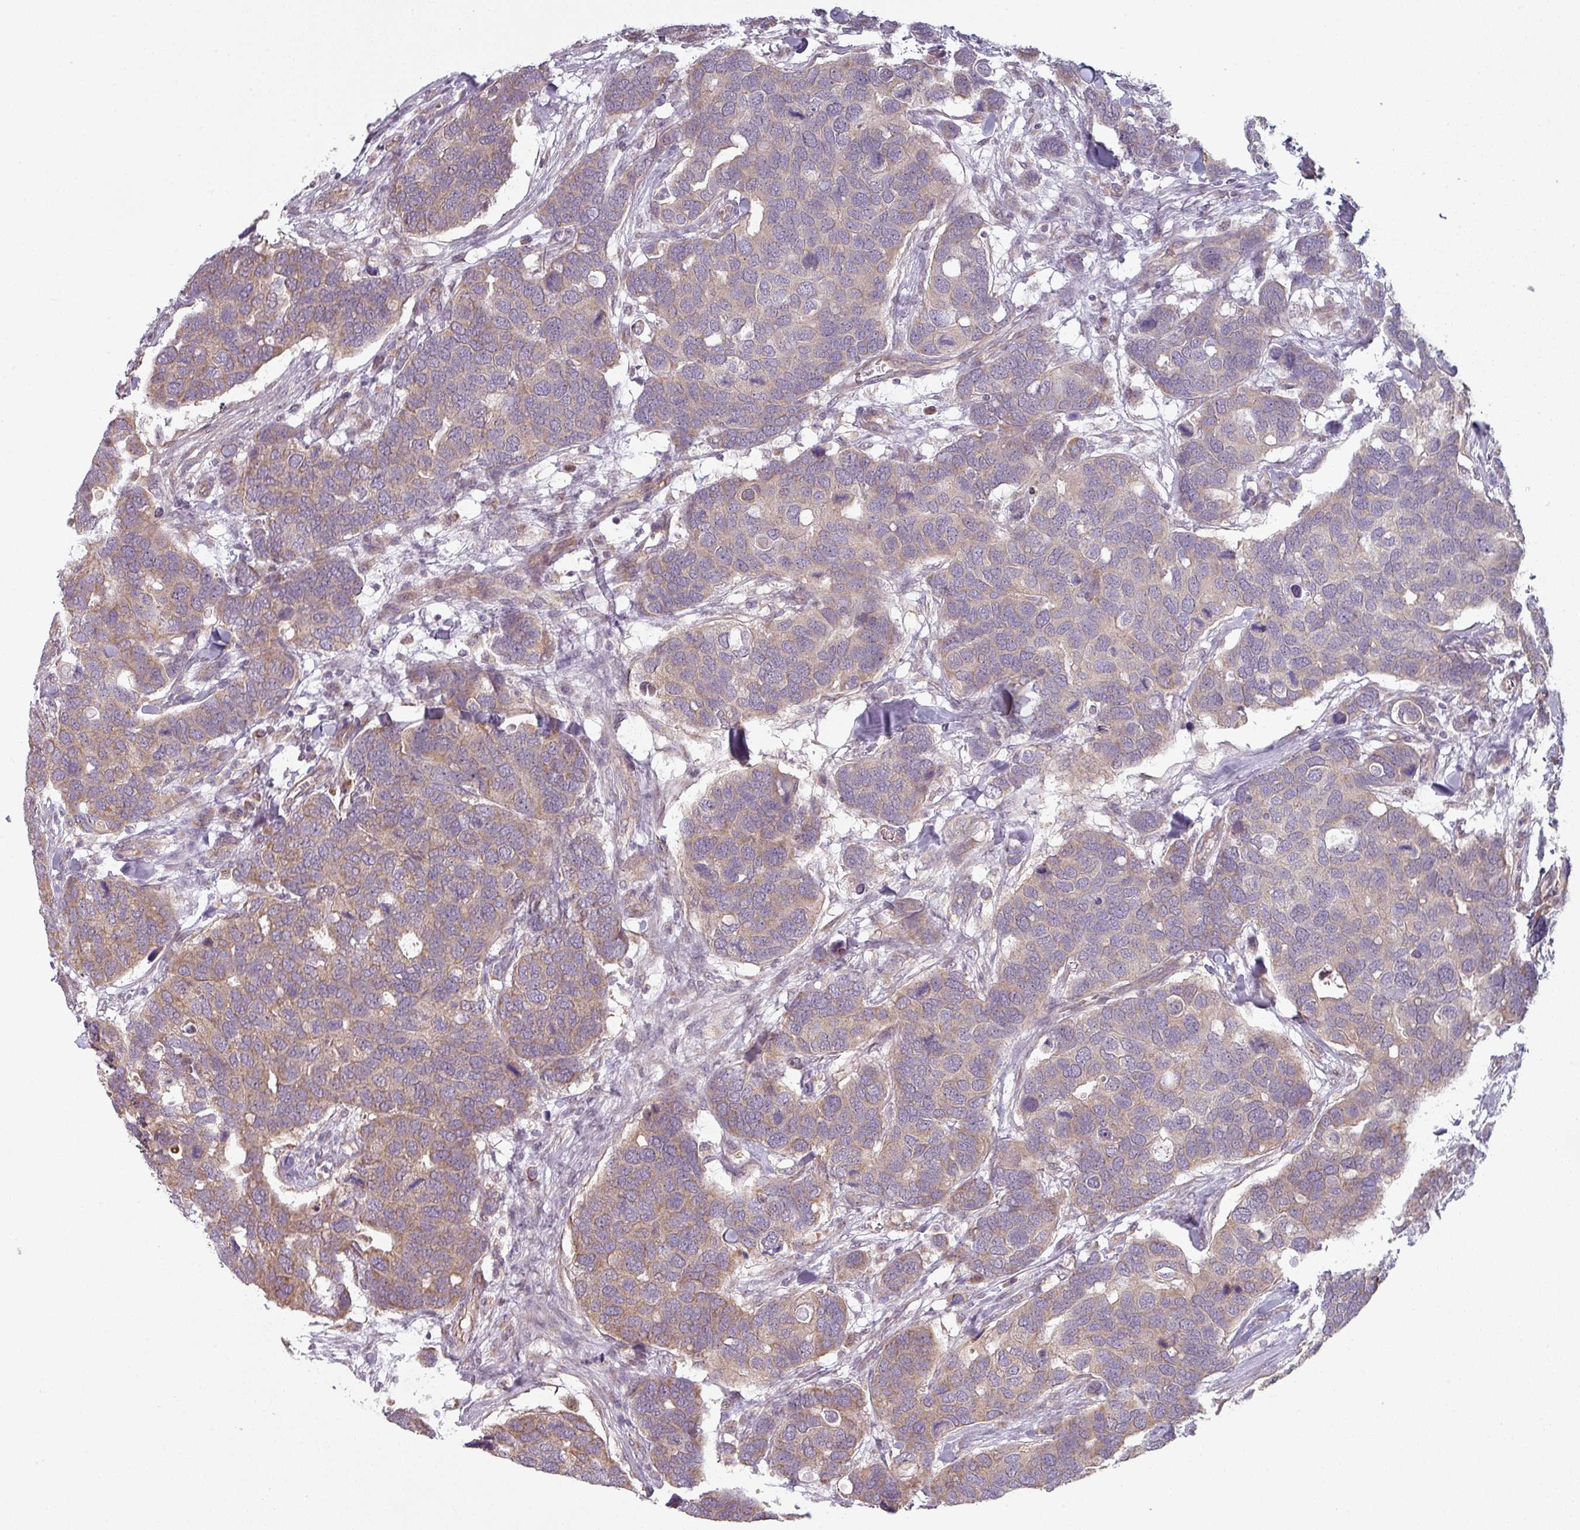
{"staining": {"intensity": "weak", "quantity": "25%-75%", "location": "cytoplasmic/membranous"}, "tissue": "breast cancer", "cell_type": "Tumor cells", "image_type": "cancer", "snomed": [{"axis": "morphology", "description": "Duct carcinoma"}, {"axis": "topography", "description": "Breast"}], "caption": "Human breast cancer stained with a brown dye shows weak cytoplasmic/membranous positive positivity in approximately 25%-75% of tumor cells.", "gene": "PLEKHJ1", "patient": {"sex": "female", "age": 83}}